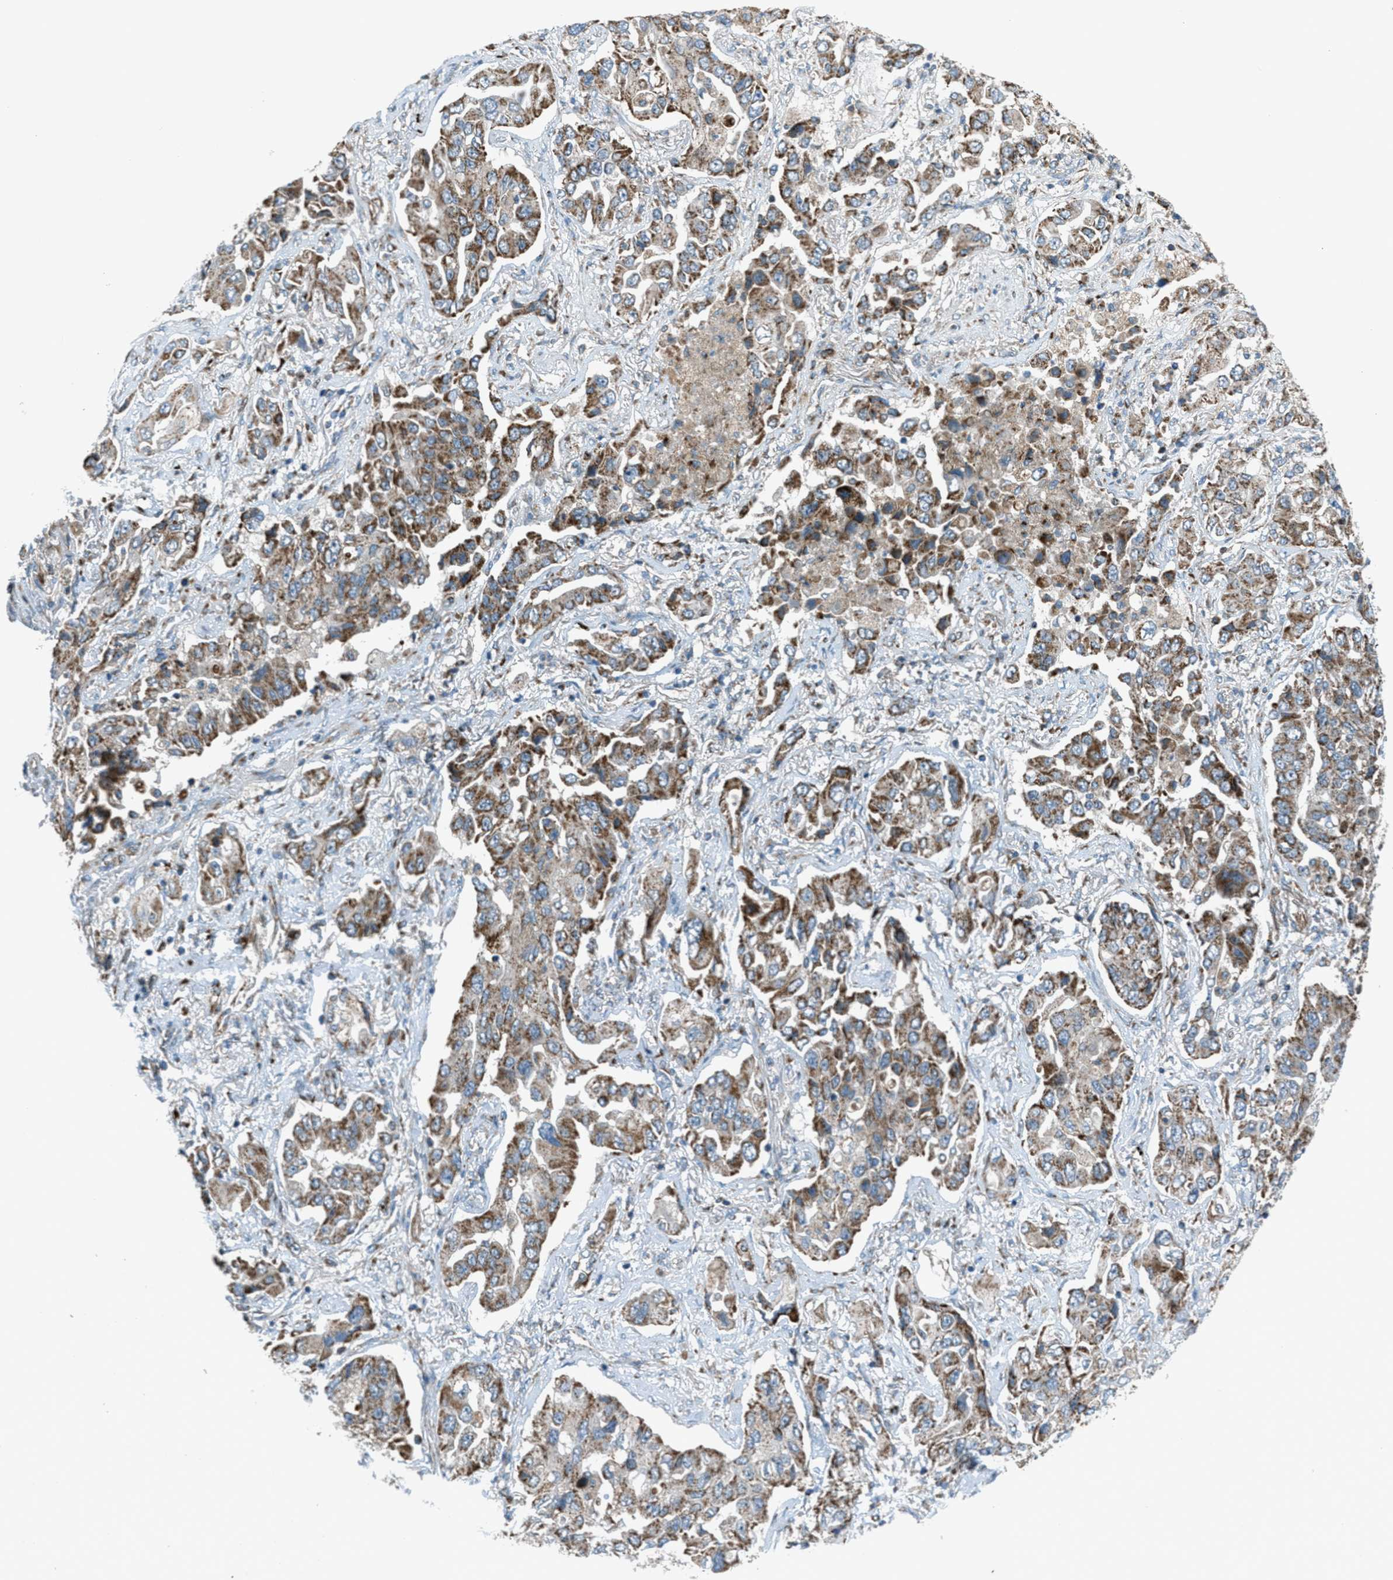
{"staining": {"intensity": "moderate", "quantity": ">75%", "location": "cytoplasmic/membranous"}, "tissue": "lung cancer", "cell_type": "Tumor cells", "image_type": "cancer", "snomed": [{"axis": "morphology", "description": "Adenocarcinoma, NOS"}, {"axis": "topography", "description": "Lung"}], "caption": "DAB (3,3'-diaminobenzidine) immunohistochemical staining of lung cancer exhibits moderate cytoplasmic/membranous protein expression in about >75% of tumor cells.", "gene": "BCKDK", "patient": {"sex": "female", "age": 65}}